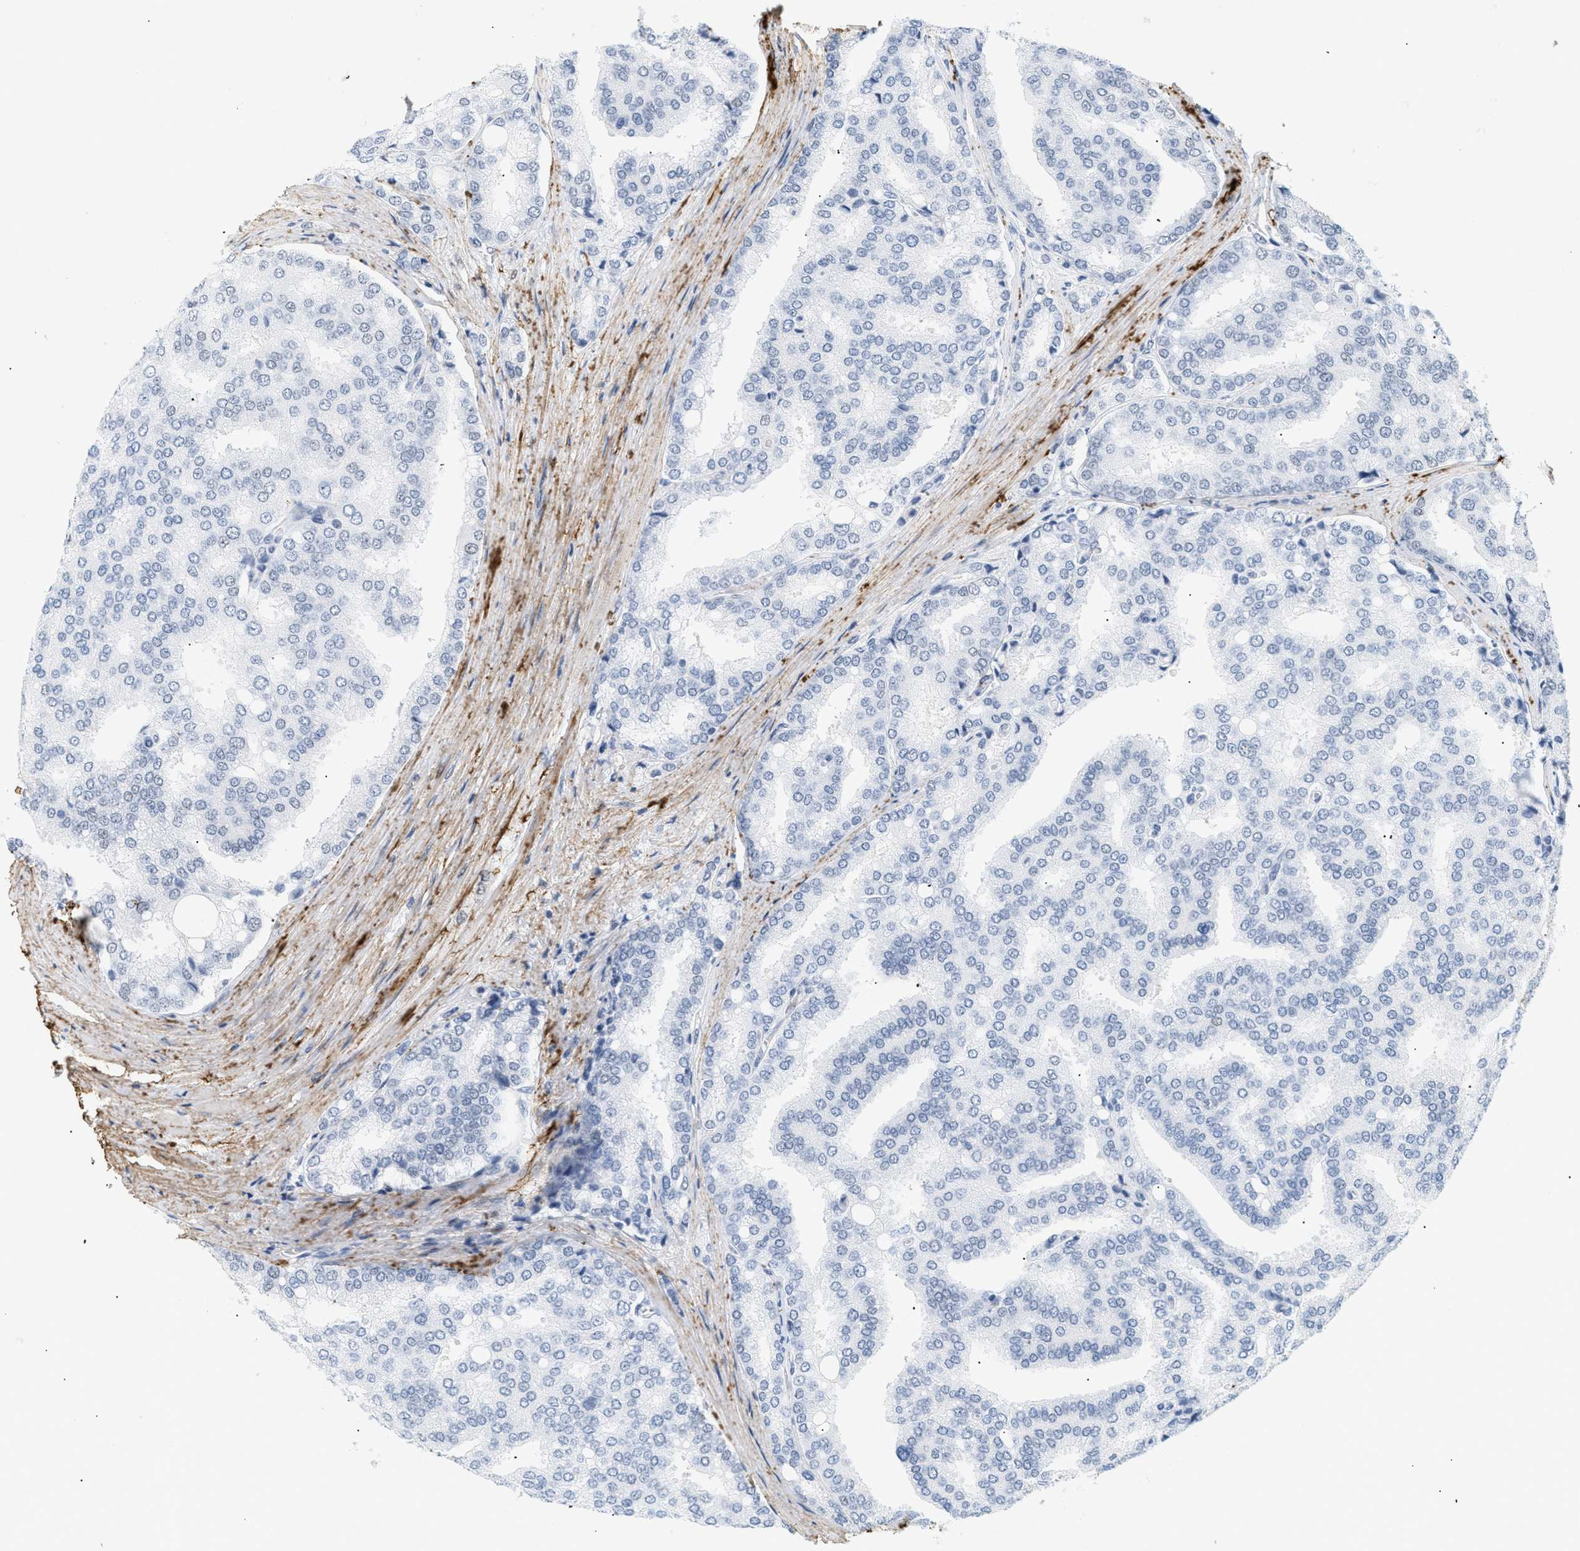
{"staining": {"intensity": "negative", "quantity": "none", "location": "none"}, "tissue": "prostate cancer", "cell_type": "Tumor cells", "image_type": "cancer", "snomed": [{"axis": "morphology", "description": "Adenocarcinoma, High grade"}, {"axis": "topography", "description": "Prostate"}], "caption": "IHC photomicrograph of neoplastic tissue: human high-grade adenocarcinoma (prostate) stained with DAB exhibits no significant protein positivity in tumor cells. The staining is performed using DAB brown chromogen with nuclei counter-stained in using hematoxylin.", "gene": "ELN", "patient": {"sex": "male", "age": 50}}